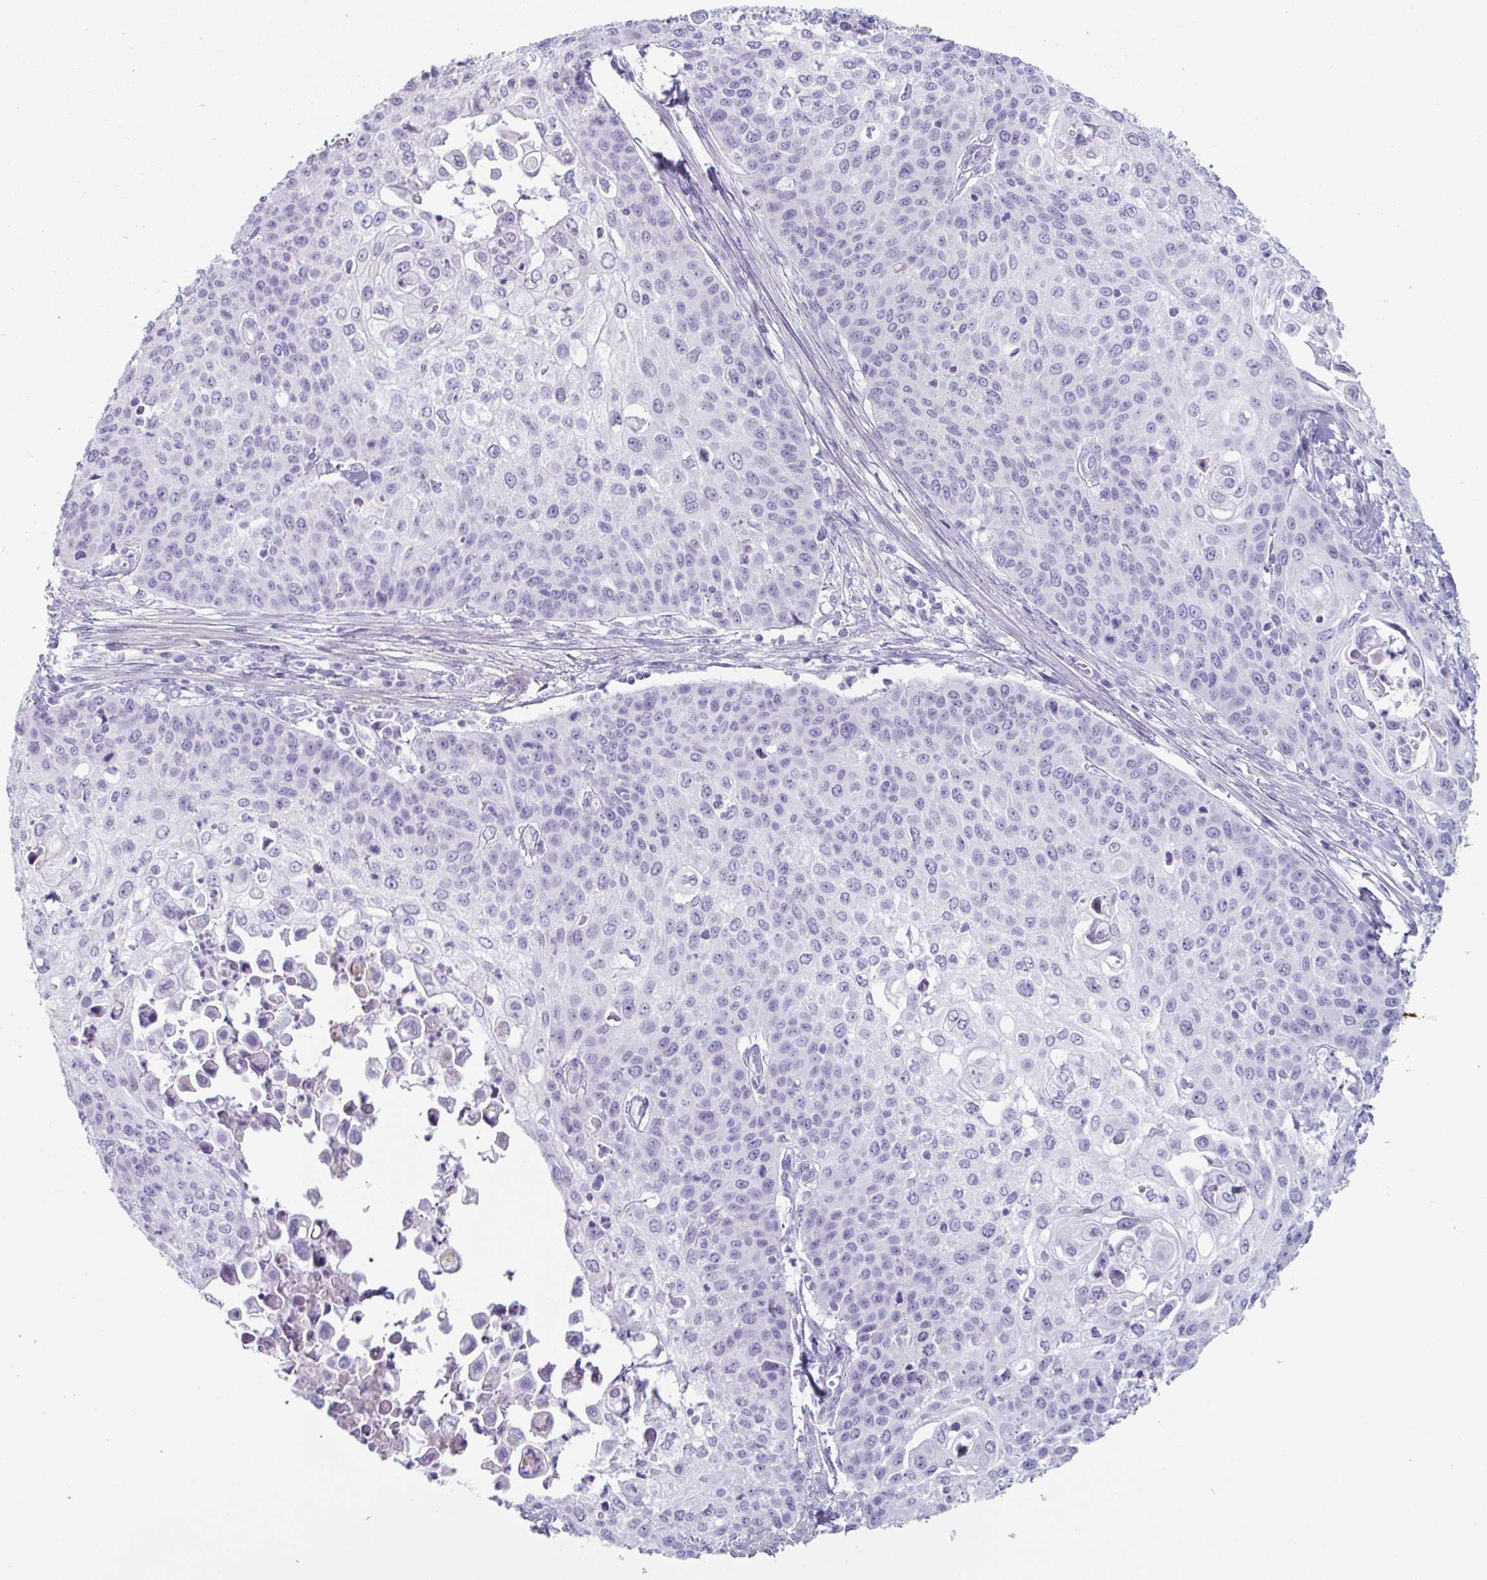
{"staining": {"intensity": "negative", "quantity": "none", "location": "none"}, "tissue": "cervical cancer", "cell_type": "Tumor cells", "image_type": "cancer", "snomed": [{"axis": "morphology", "description": "Squamous cell carcinoma, NOS"}, {"axis": "topography", "description": "Cervix"}], "caption": "Photomicrograph shows no protein positivity in tumor cells of squamous cell carcinoma (cervical) tissue. Brightfield microscopy of immunohistochemistry stained with DAB (brown) and hematoxylin (blue), captured at high magnification.", "gene": "CREG2", "patient": {"sex": "female", "age": 65}}